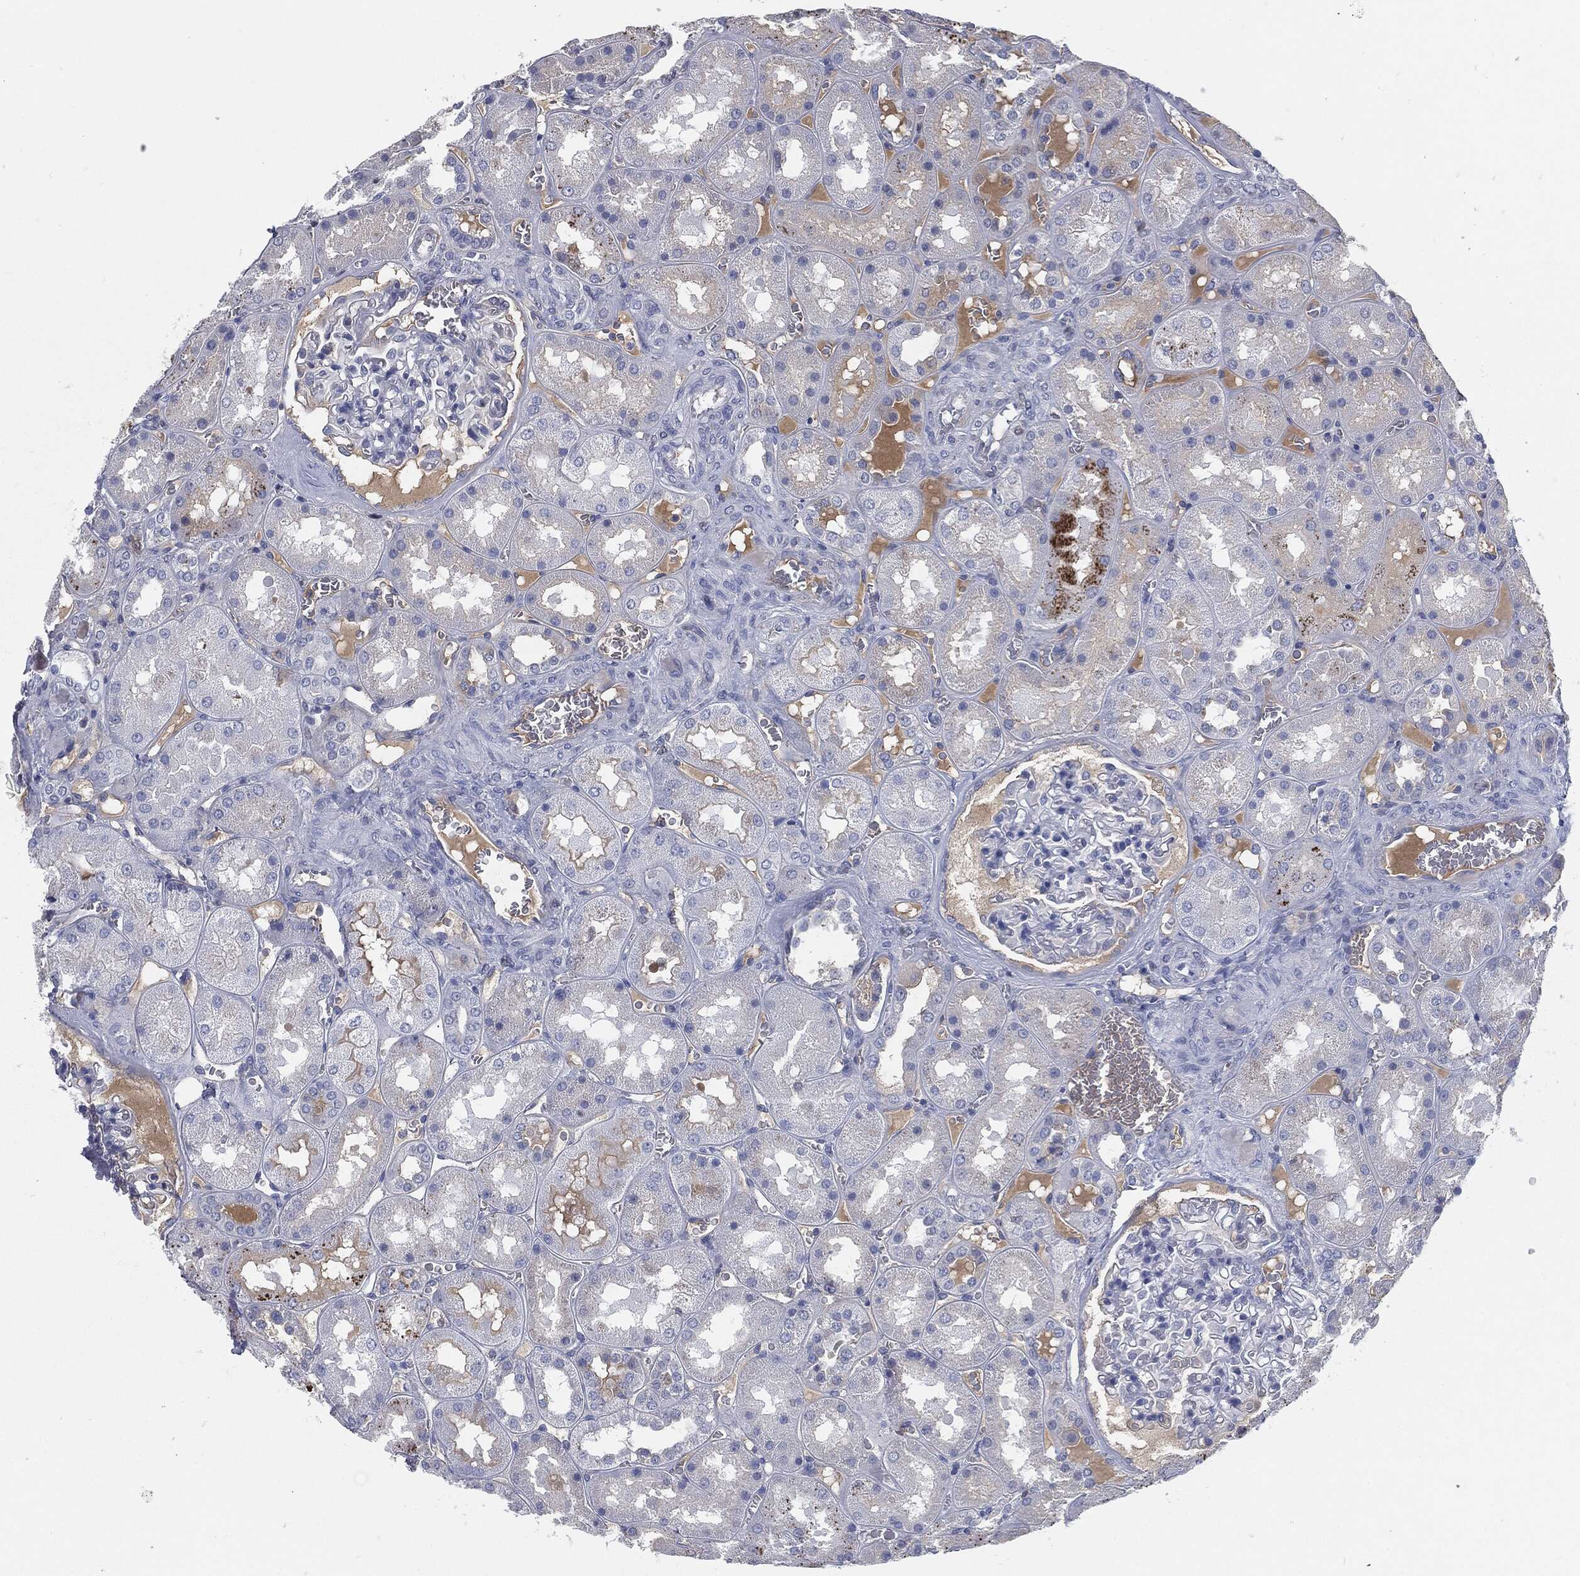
{"staining": {"intensity": "negative", "quantity": "none", "location": "none"}, "tissue": "kidney", "cell_type": "Cells in glomeruli", "image_type": "normal", "snomed": [{"axis": "morphology", "description": "Normal tissue, NOS"}, {"axis": "topography", "description": "Kidney"}], "caption": "IHC photomicrograph of benign kidney: kidney stained with DAB shows no significant protein staining in cells in glomeruli. (Brightfield microscopy of DAB immunohistochemistry (IHC) at high magnification).", "gene": "MST1", "patient": {"sex": "male", "age": 73}}